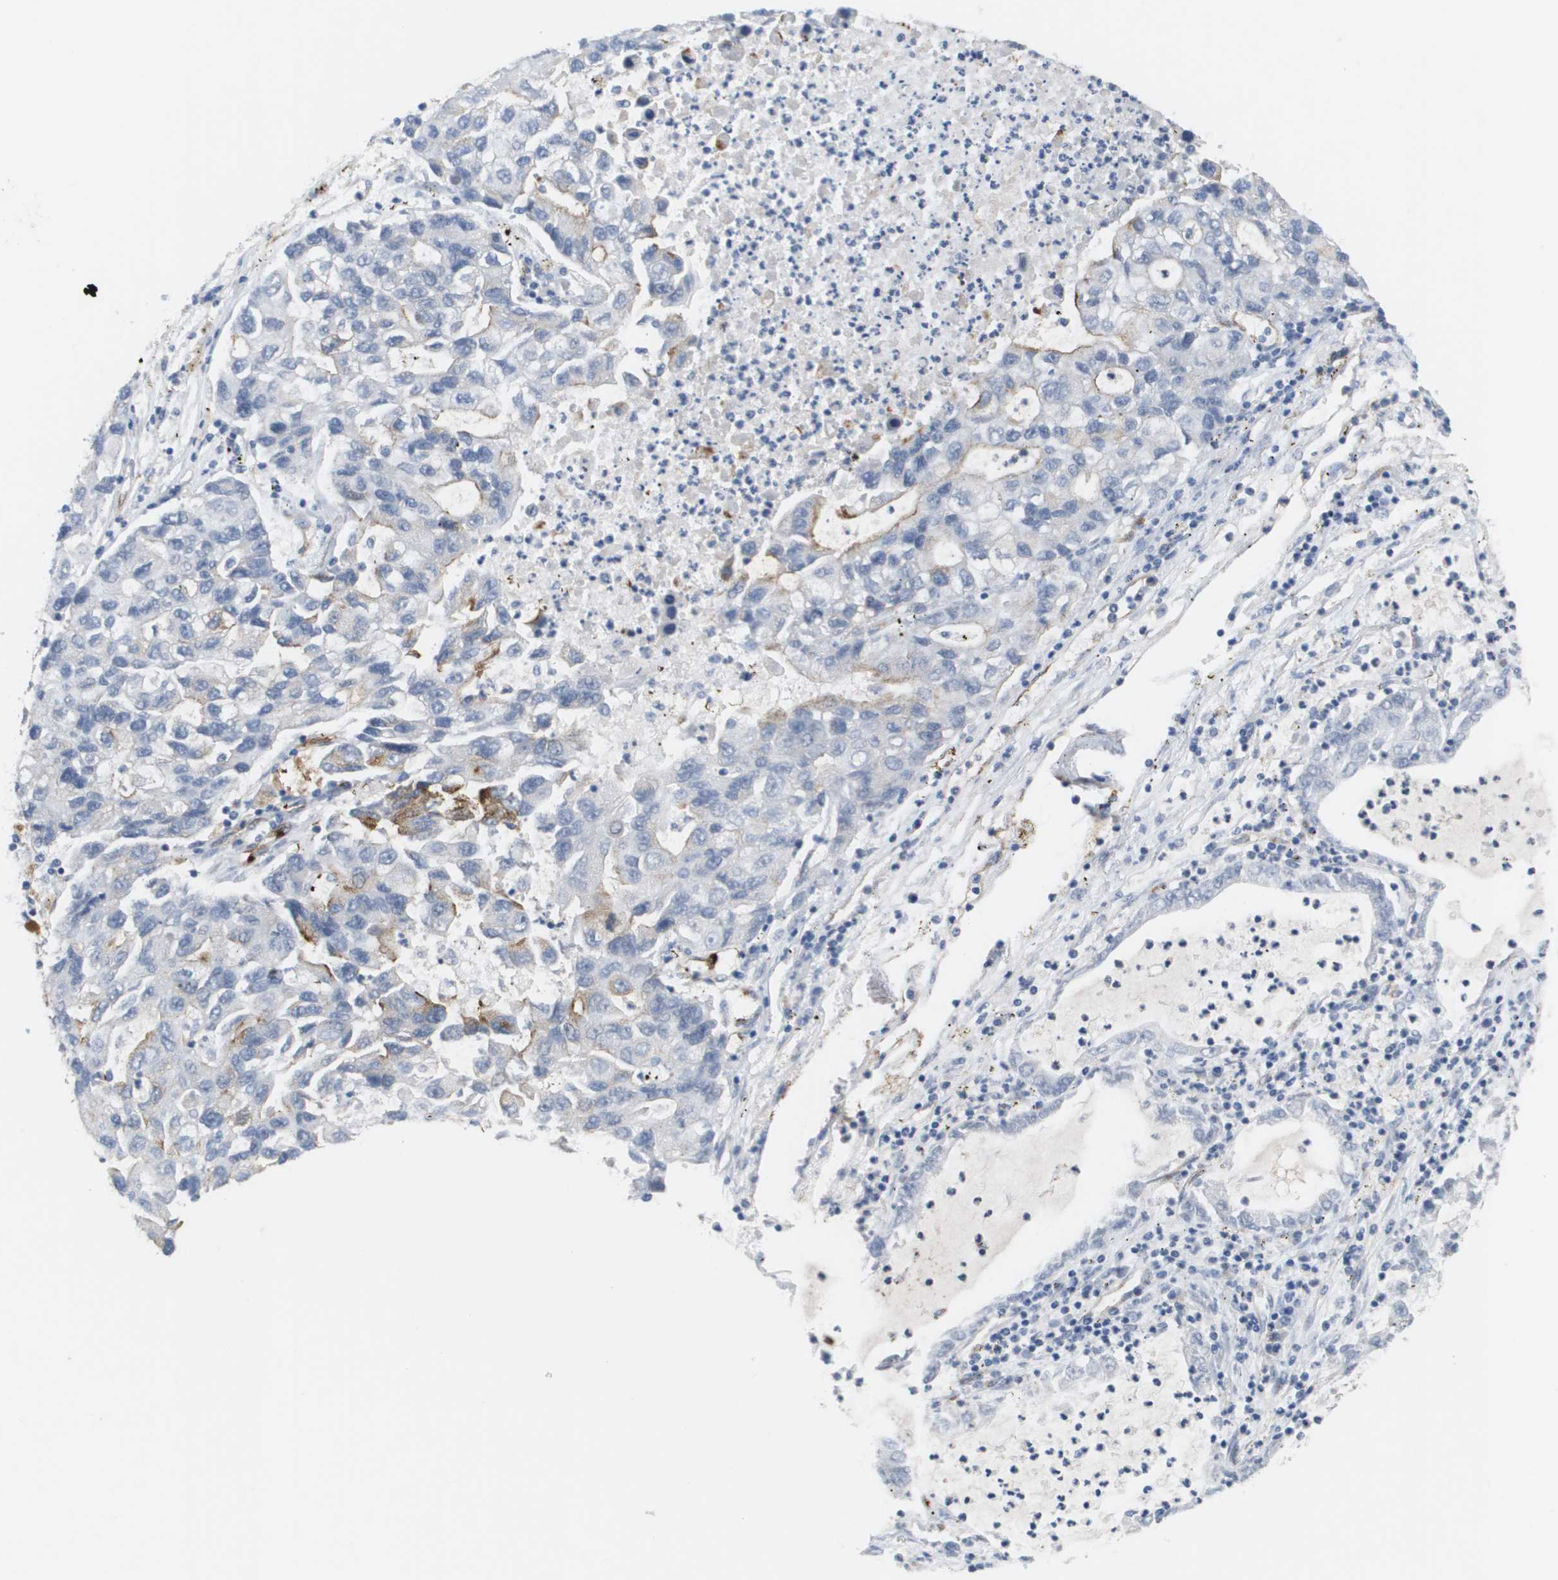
{"staining": {"intensity": "moderate", "quantity": "<25%", "location": "cytoplasmic/membranous"}, "tissue": "lung cancer", "cell_type": "Tumor cells", "image_type": "cancer", "snomed": [{"axis": "morphology", "description": "Adenocarcinoma, NOS"}, {"axis": "topography", "description": "Lung"}], "caption": "Lung cancer stained for a protein displays moderate cytoplasmic/membranous positivity in tumor cells.", "gene": "ANGPT2", "patient": {"sex": "female", "age": 51}}